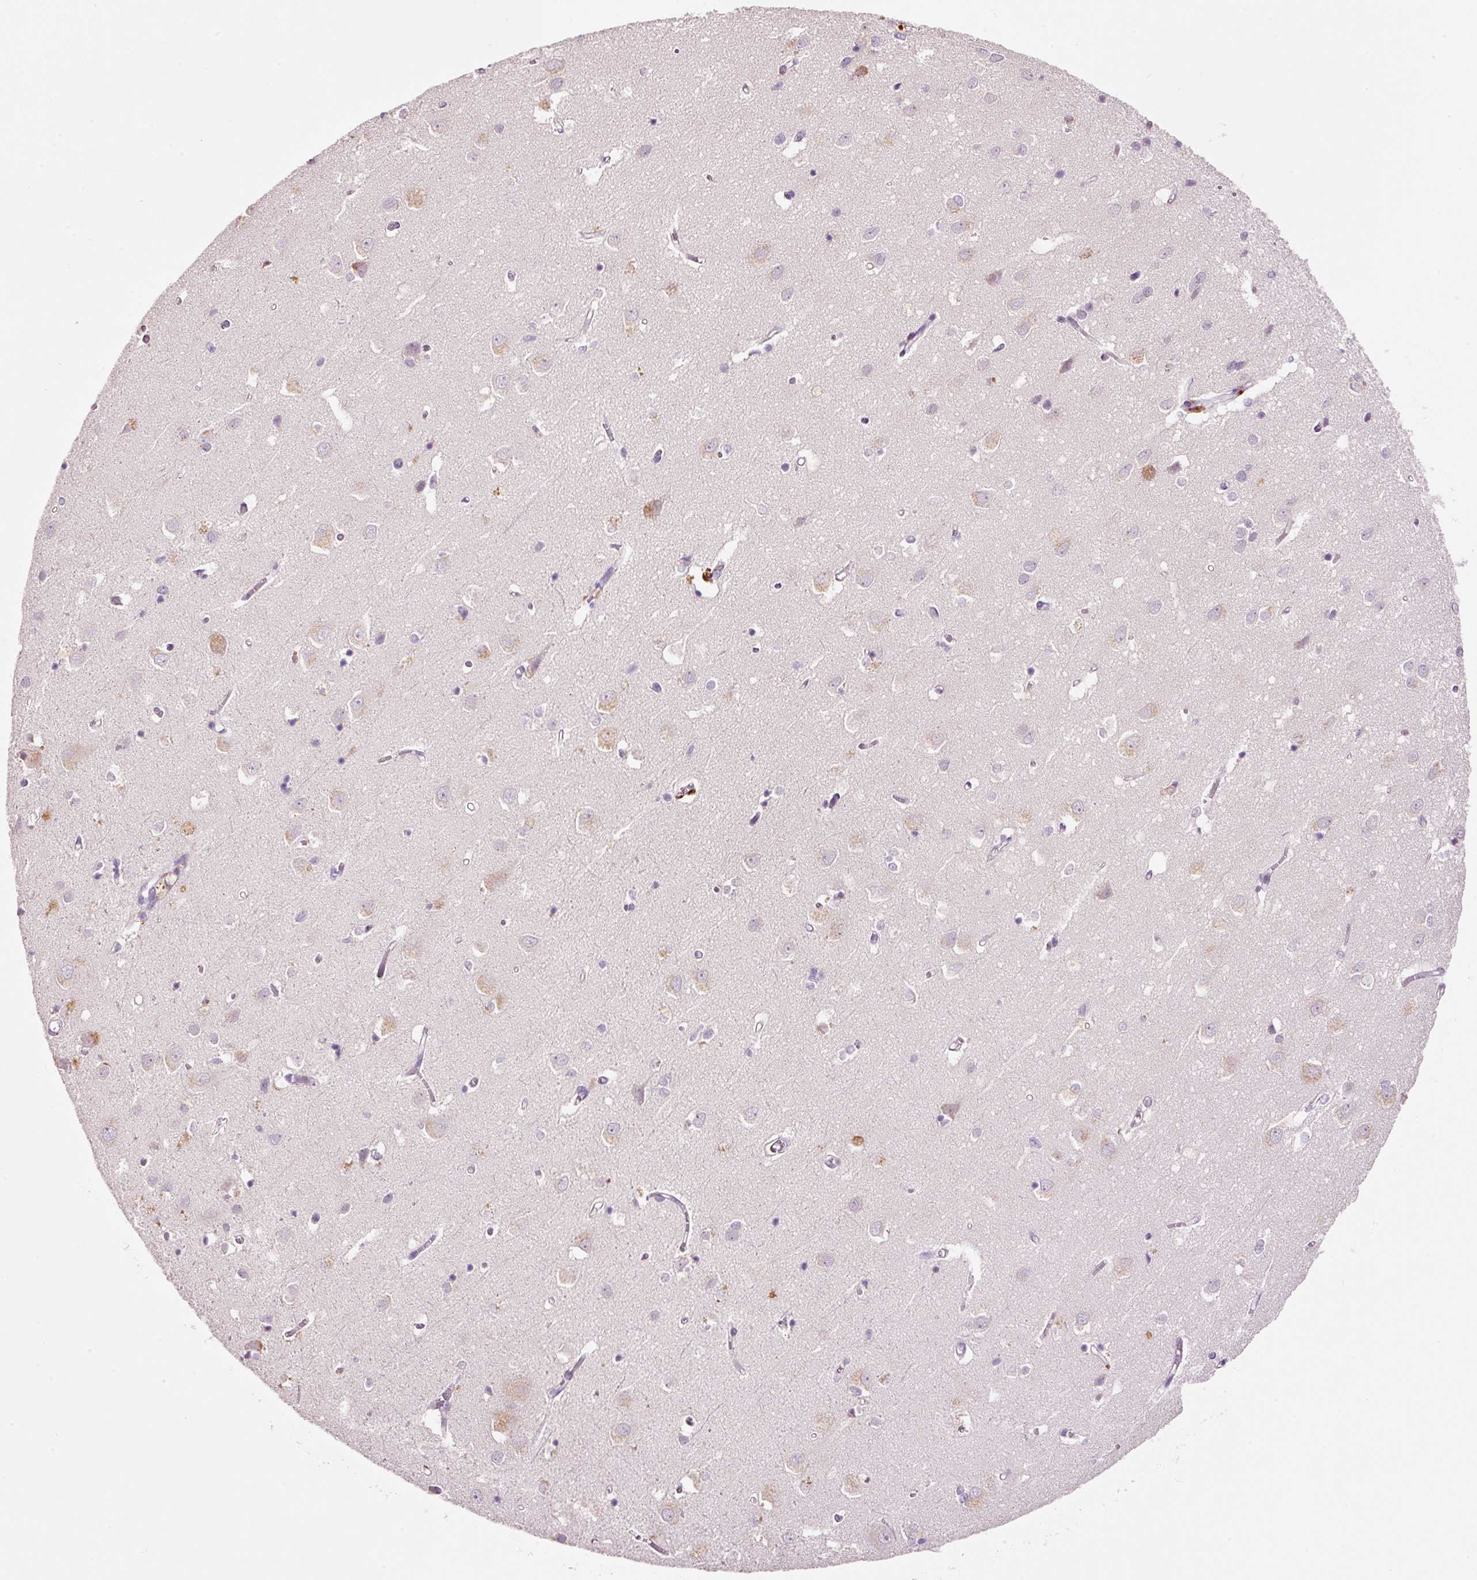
{"staining": {"intensity": "weak", "quantity": "<25%", "location": "cytoplasmic/membranous"}, "tissue": "cerebral cortex", "cell_type": "Endothelial cells", "image_type": "normal", "snomed": [{"axis": "morphology", "description": "Normal tissue, NOS"}, {"axis": "topography", "description": "Cerebral cortex"}], "caption": "High magnification brightfield microscopy of normal cerebral cortex stained with DAB (brown) and counterstained with hematoxylin (blue): endothelial cells show no significant positivity. Brightfield microscopy of immunohistochemistry (IHC) stained with DAB (brown) and hematoxylin (blue), captured at high magnification.", "gene": "TENT5C", "patient": {"sex": "male", "age": 70}}